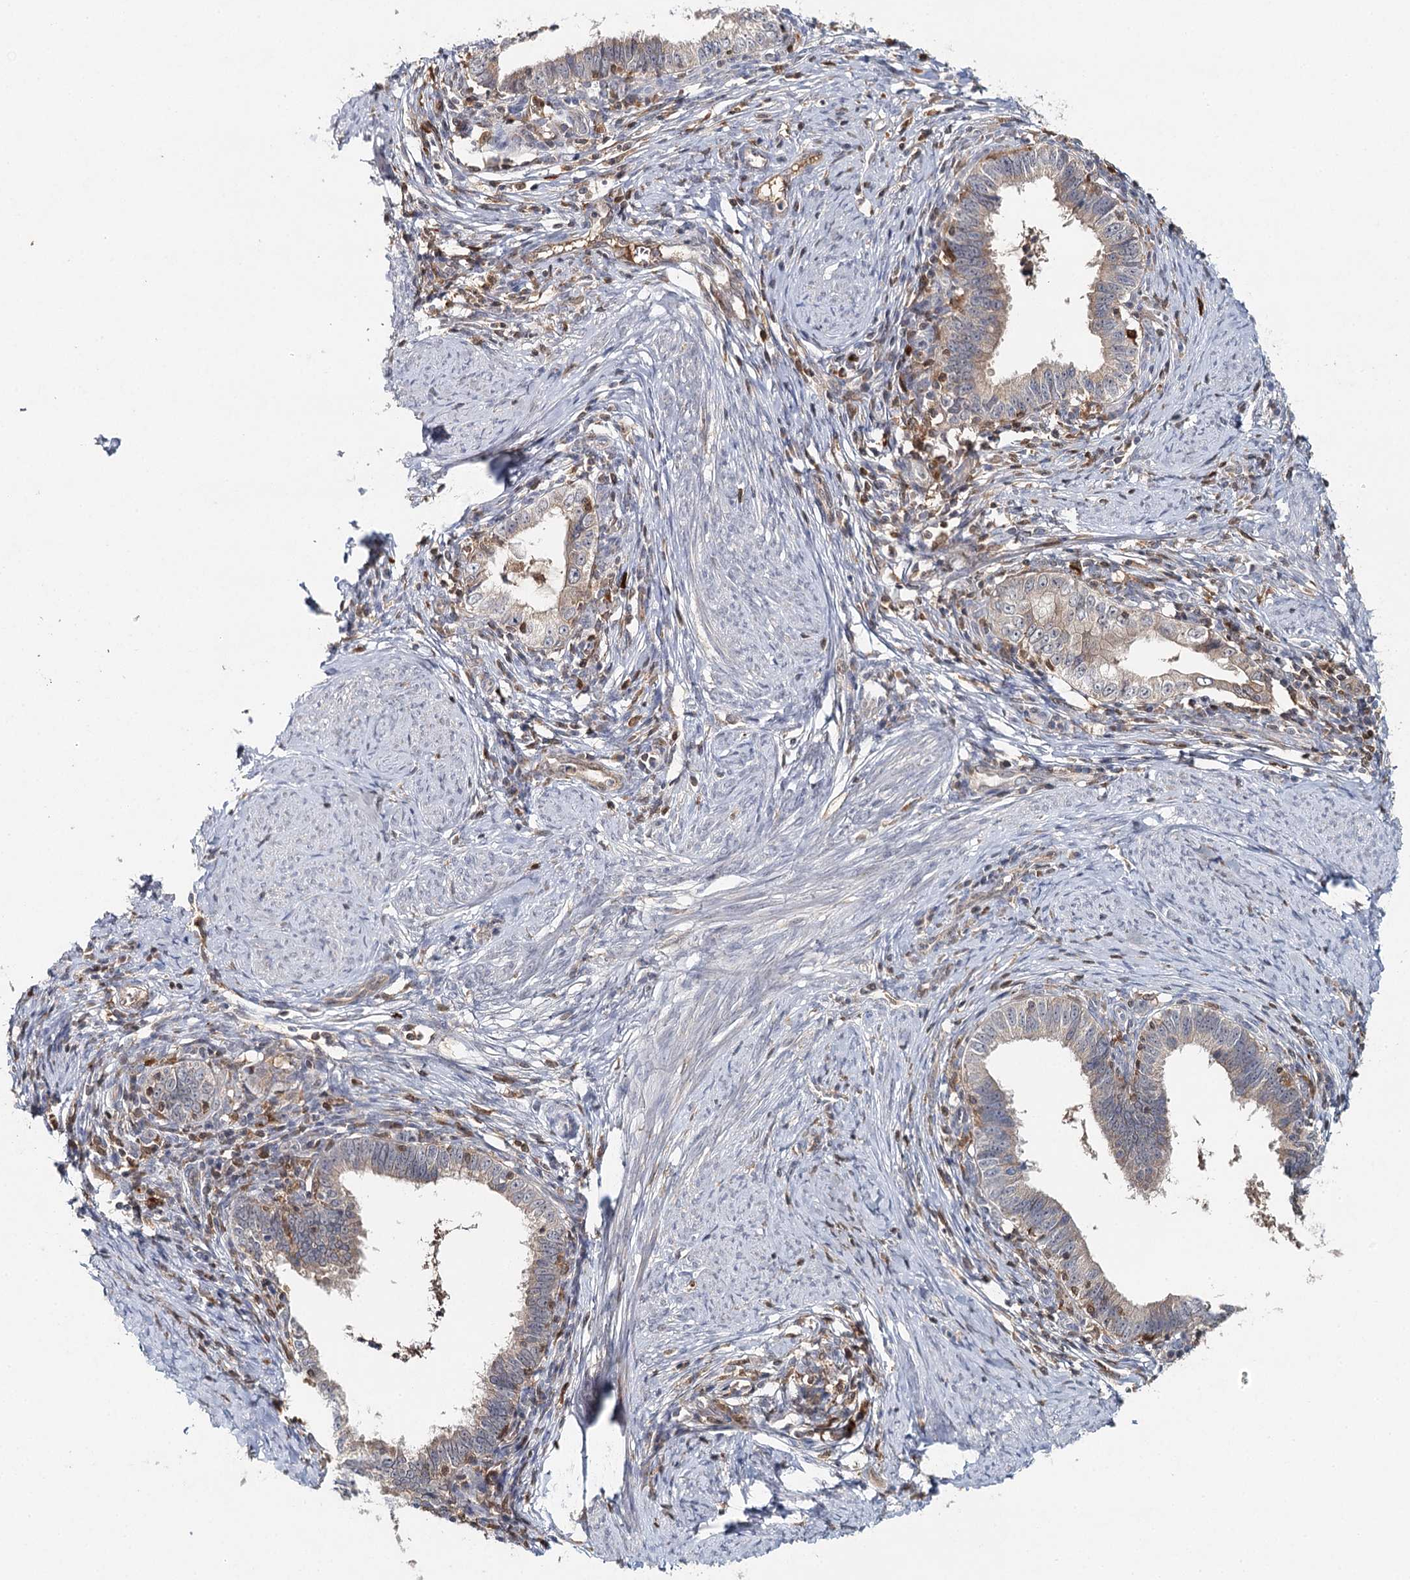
{"staining": {"intensity": "weak", "quantity": "<25%", "location": "cytoplasmic/membranous"}, "tissue": "cervical cancer", "cell_type": "Tumor cells", "image_type": "cancer", "snomed": [{"axis": "morphology", "description": "Adenocarcinoma, NOS"}, {"axis": "topography", "description": "Cervix"}], "caption": "Tumor cells show no significant expression in cervical cancer.", "gene": "SLC41A2", "patient": {"sex": "female", "age": 36}}